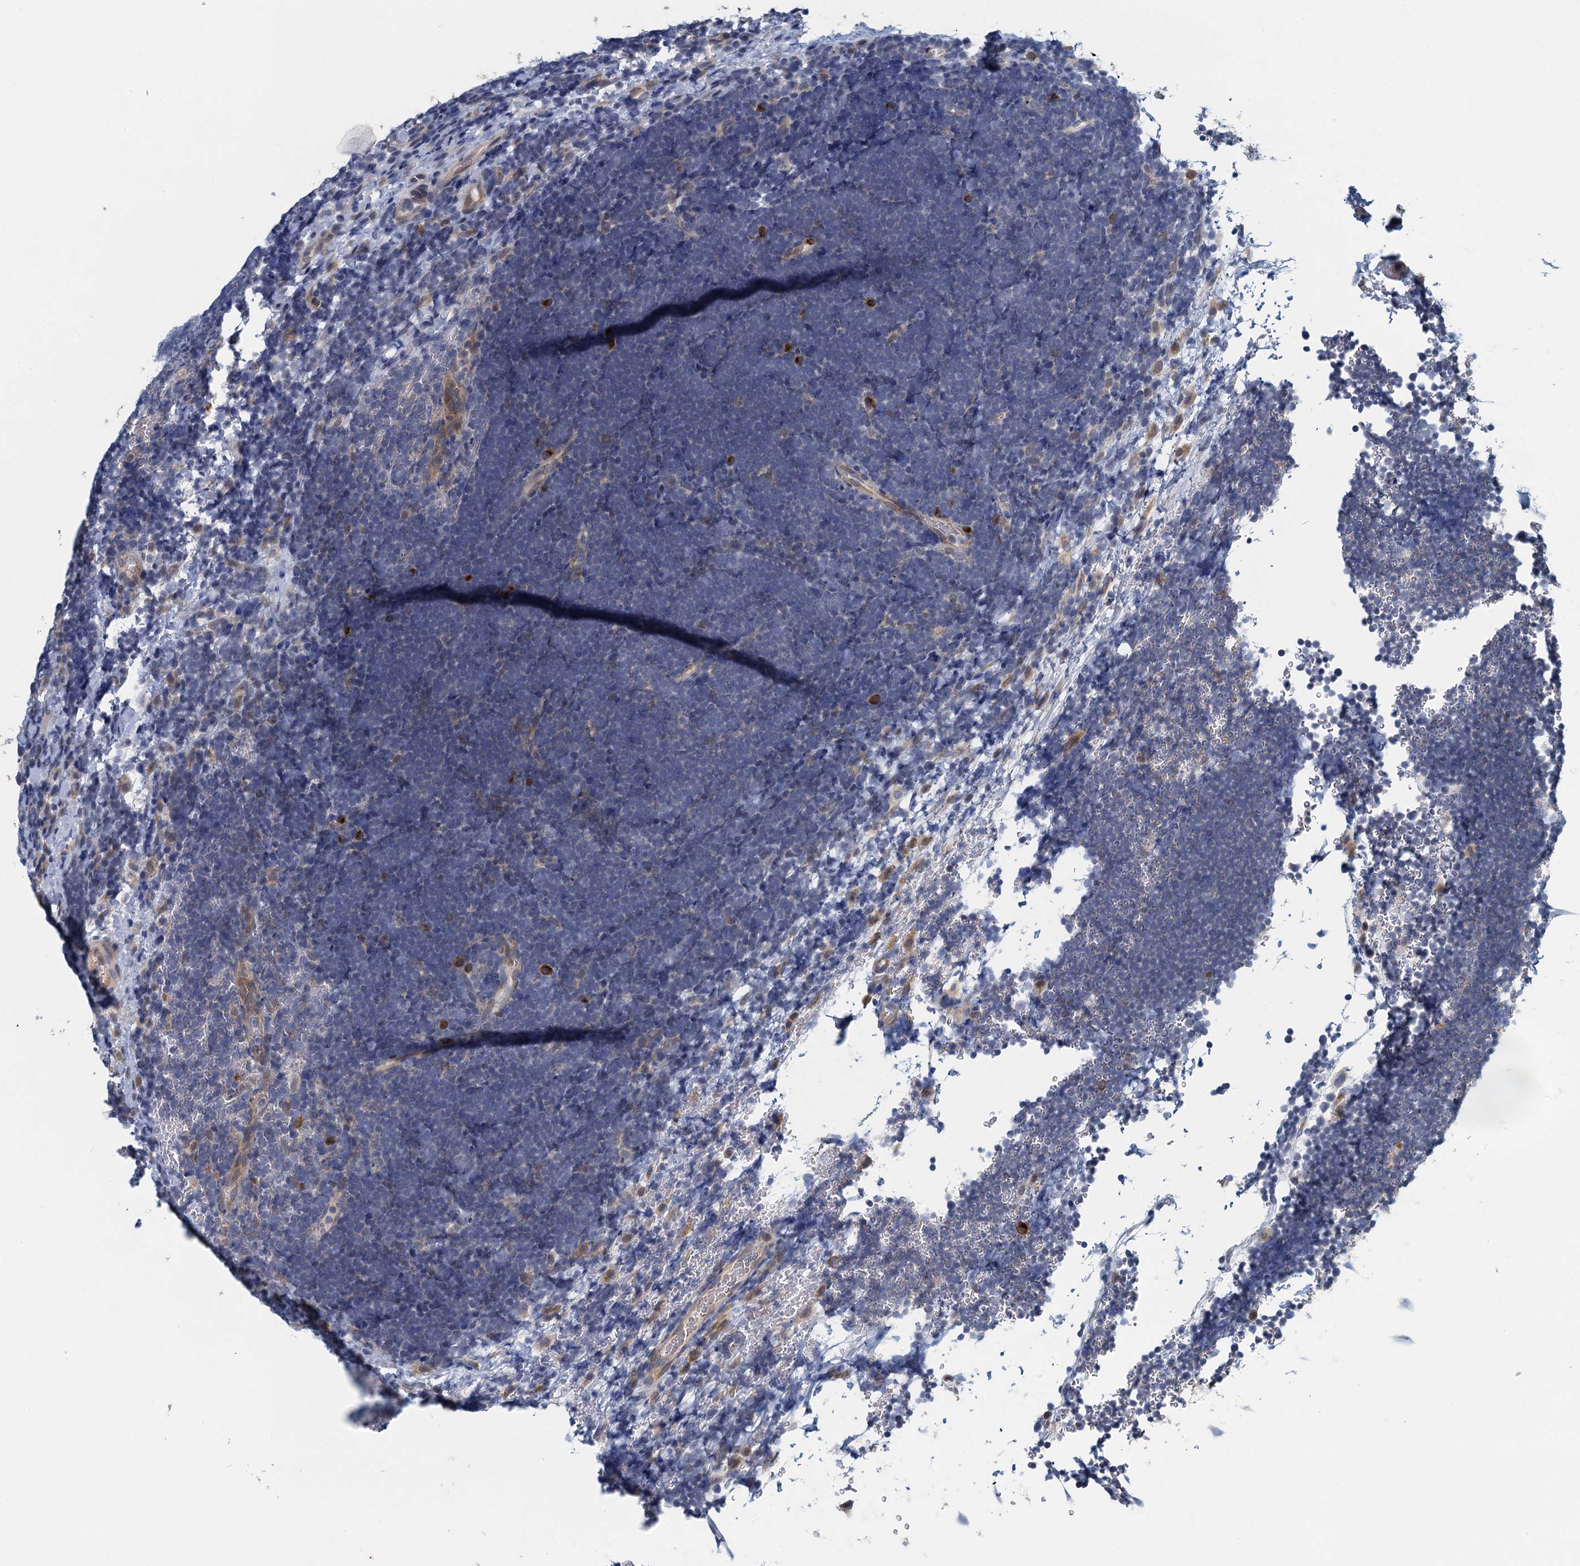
{"staining": {"intensity": "negative", "quantity": "none", "location": "none"}, "tissue": "lymphoma", "cell_type": "Tumor cells", "image_type": "cancer", "snomed": [{"axis": "morphology", "description": "Malignant lymphoma, non-Hodgkin's type, High grade"}, {"axis": "topography", "description": "Lymph node"}], "caption": "This is a image of immunohistochemistry staining of lymphoma, which shows no staining in tumor cells.", "gene": "ALG2", "patient": {"sex": "male", "age": 13}}